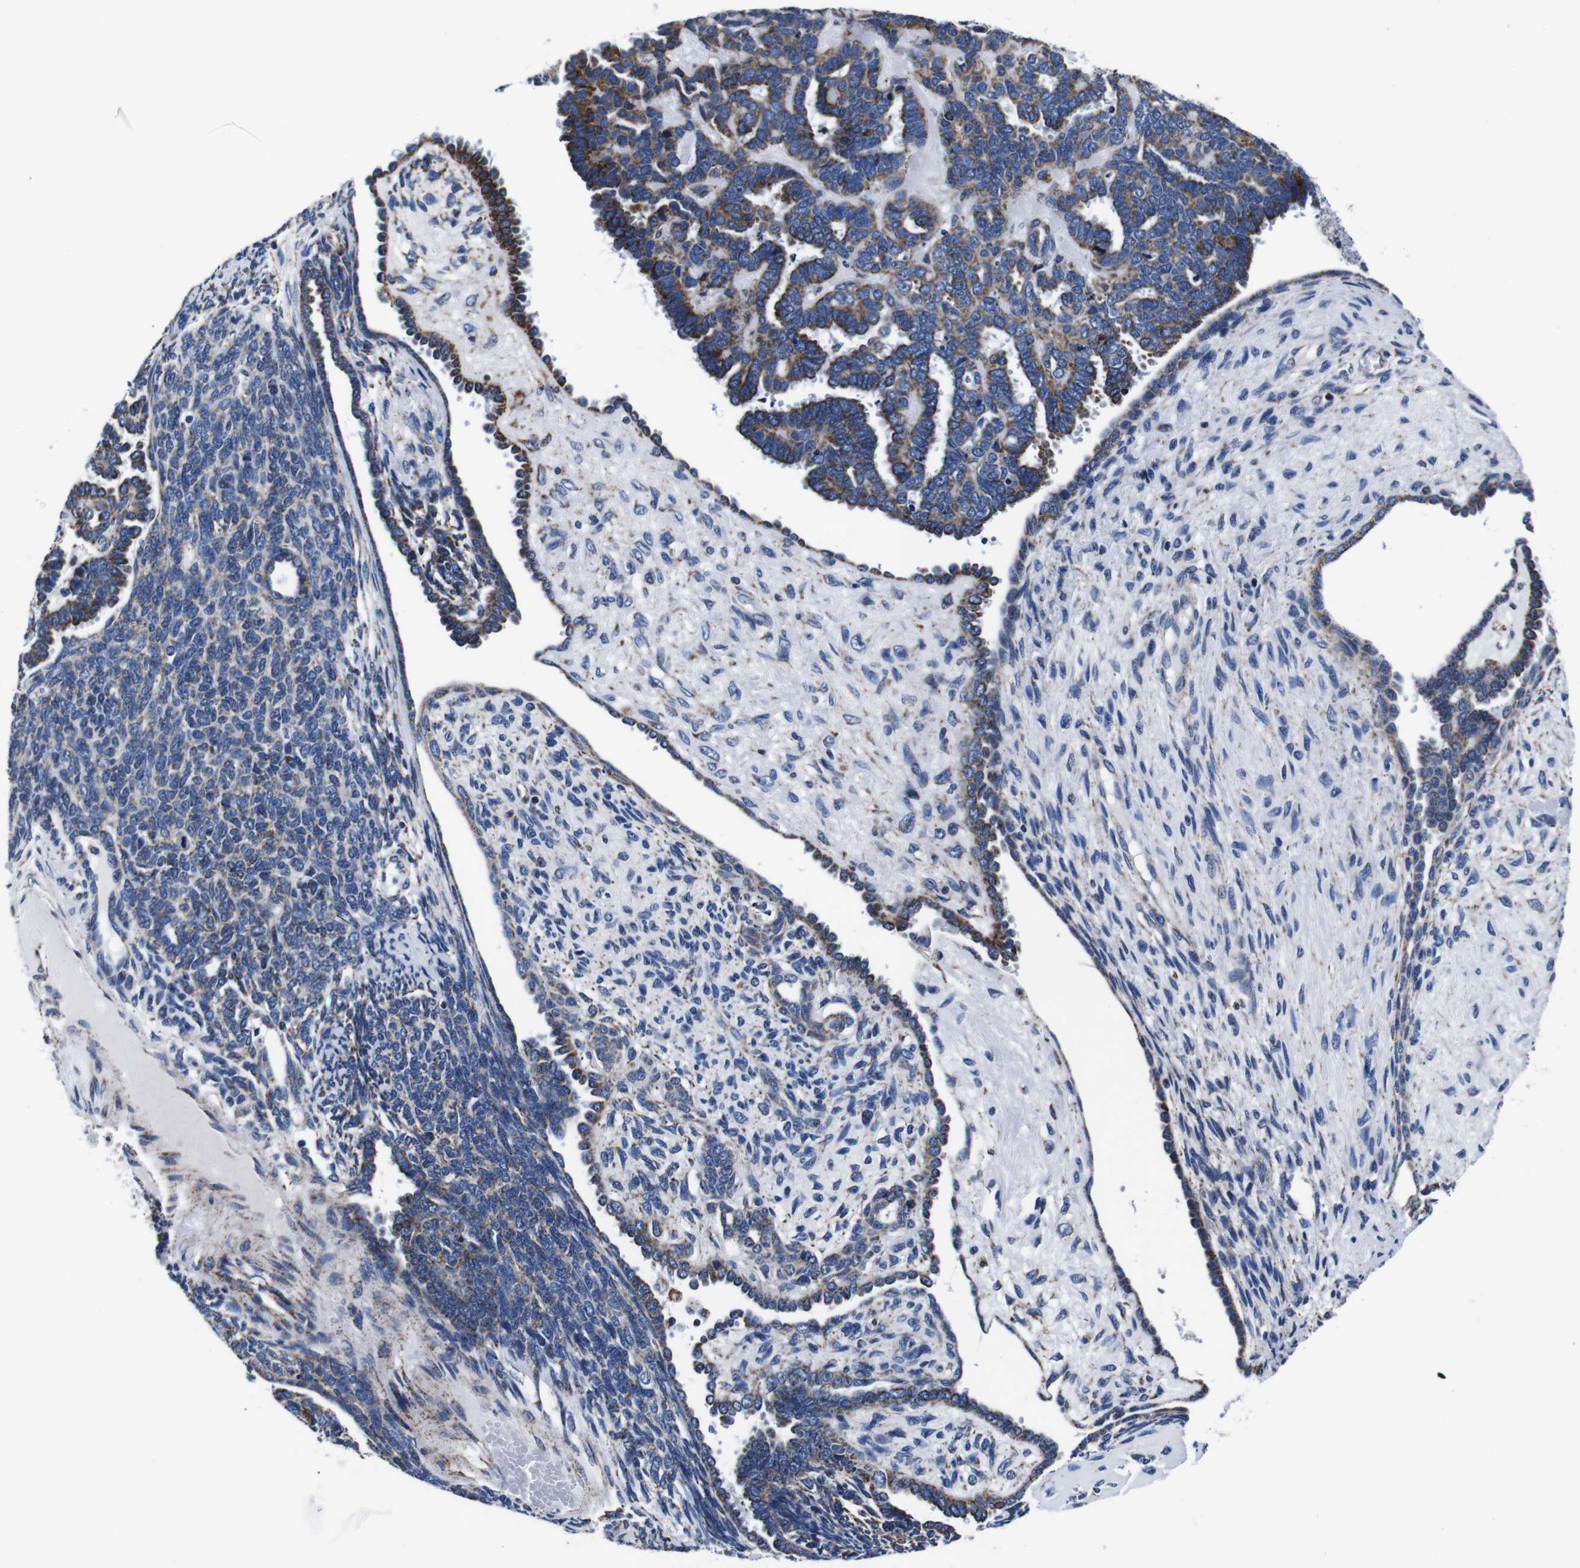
{"staining": {"intensity": "moderate", "quantity": ">75%", "location": "cytoplasmic/membranous"}, "tissue": "endometrial cancer", "cell_type": "Tumor cells", "image_type": "cancer", "snomed": [{"axis": "morphology", "description": "Neoplasm, malignant, NOS"}, {"axis": "topography", "description": "Endometrium"}], "caption": "A medium amount of moderate cytoplasmic/membranous expression is seen in approximately >75% of tumor cells in malignant neoplasm (endometrial) tissue.", "gene": "FKBP9", "patient": {"sex": "female", "age": 74}}